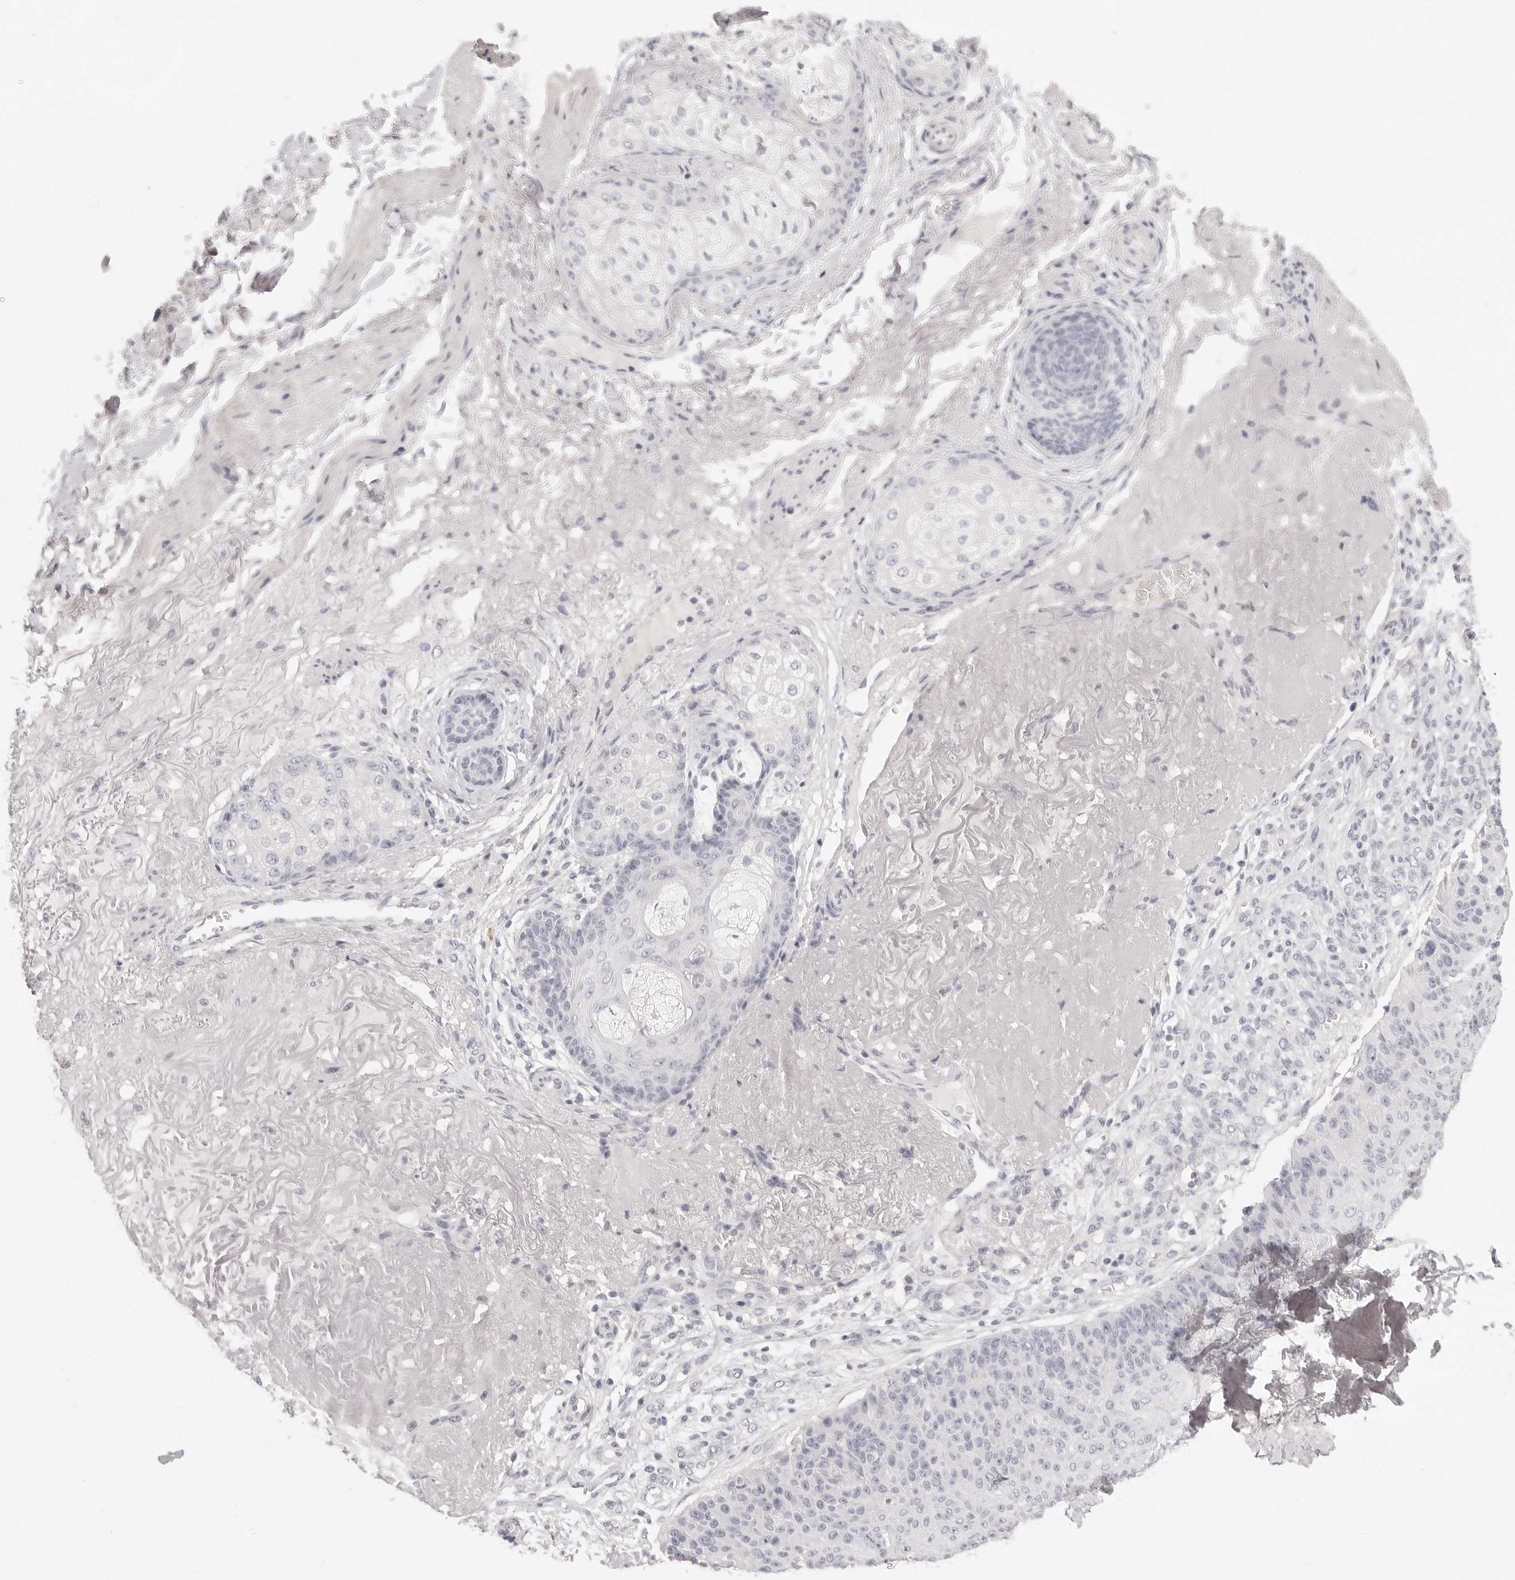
{"staining": {"intensity": "negative", "quantity": "none", "location": "none"}, "tissue": "skin cancer", "cell_type": "Tumor cells", "image_type": "cancer", "snomed": [{"axis": "morphology", "description": "Squamous cell carcinoma, NOS"}, {"axis": "topography", "description": "Skin"}], "caption": "A micrograph of skin squamous cell carcinoma stained for a protein exhibits no brown staining in tumor cells.", "gene": "FABP1", "patient": {"sex": "female", "age": 88}}